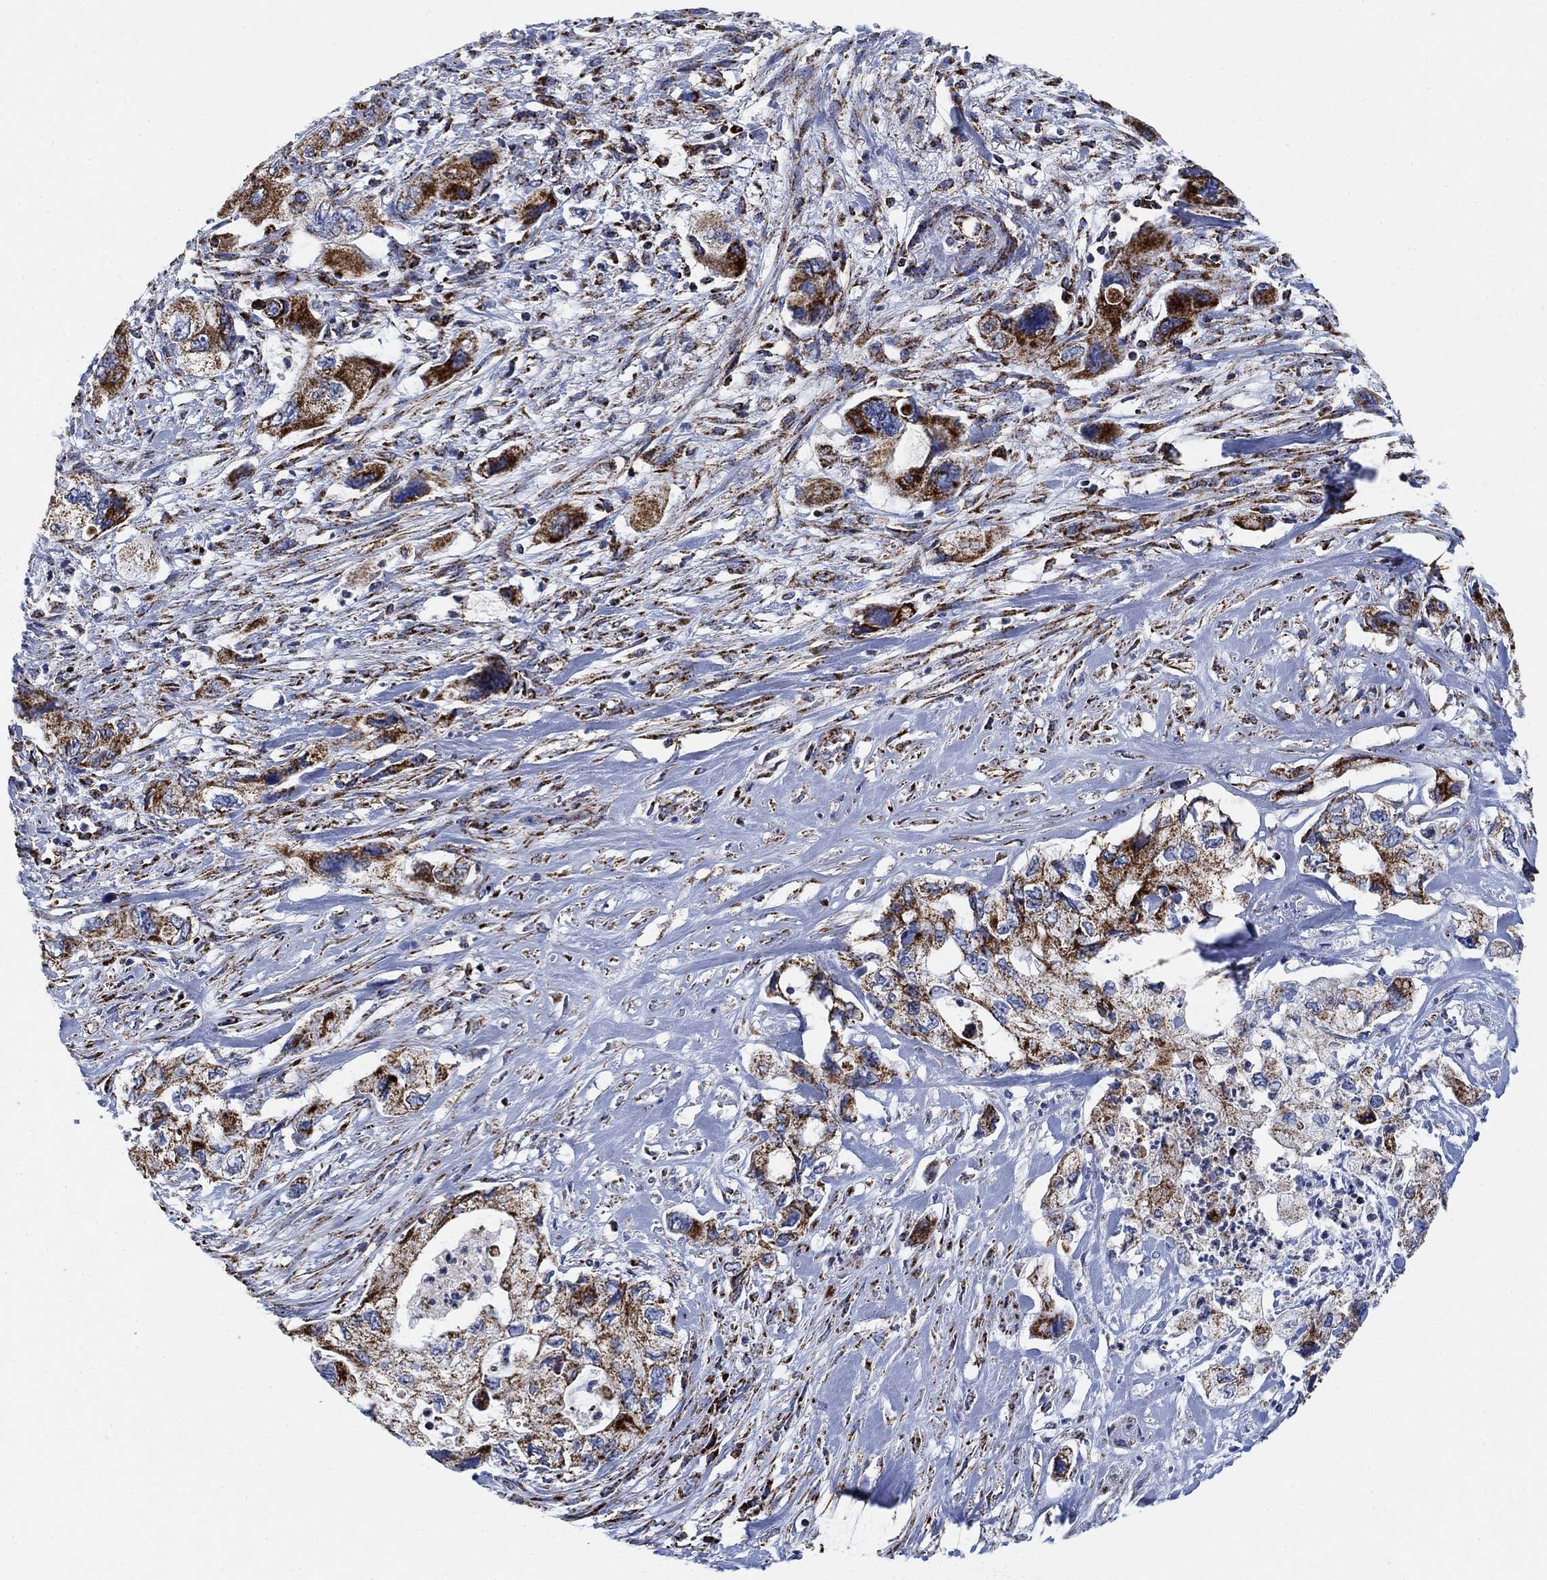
{"staining": {"intensity": "strong", "quantity": "25%-75%", "location": "cytoplasmic/membranous"}, "tissue": "pancreatic cancer", "cell_type": "Tumor cells", "image_type": "cancer", "snomed": [{"axis": "morphology", "description": "Adenocarcinoma, NOS"}, {"axis": "topography", "description": "Pancreas"}], "caption": "Strong cytoplasmic/membranous positivity is appreciated in approximately 25%-75% of tumor cells in pancreatic adenocarcinoma.", "gene": "NDUFS3", "patient": {"sex": "female", "age": 73}}